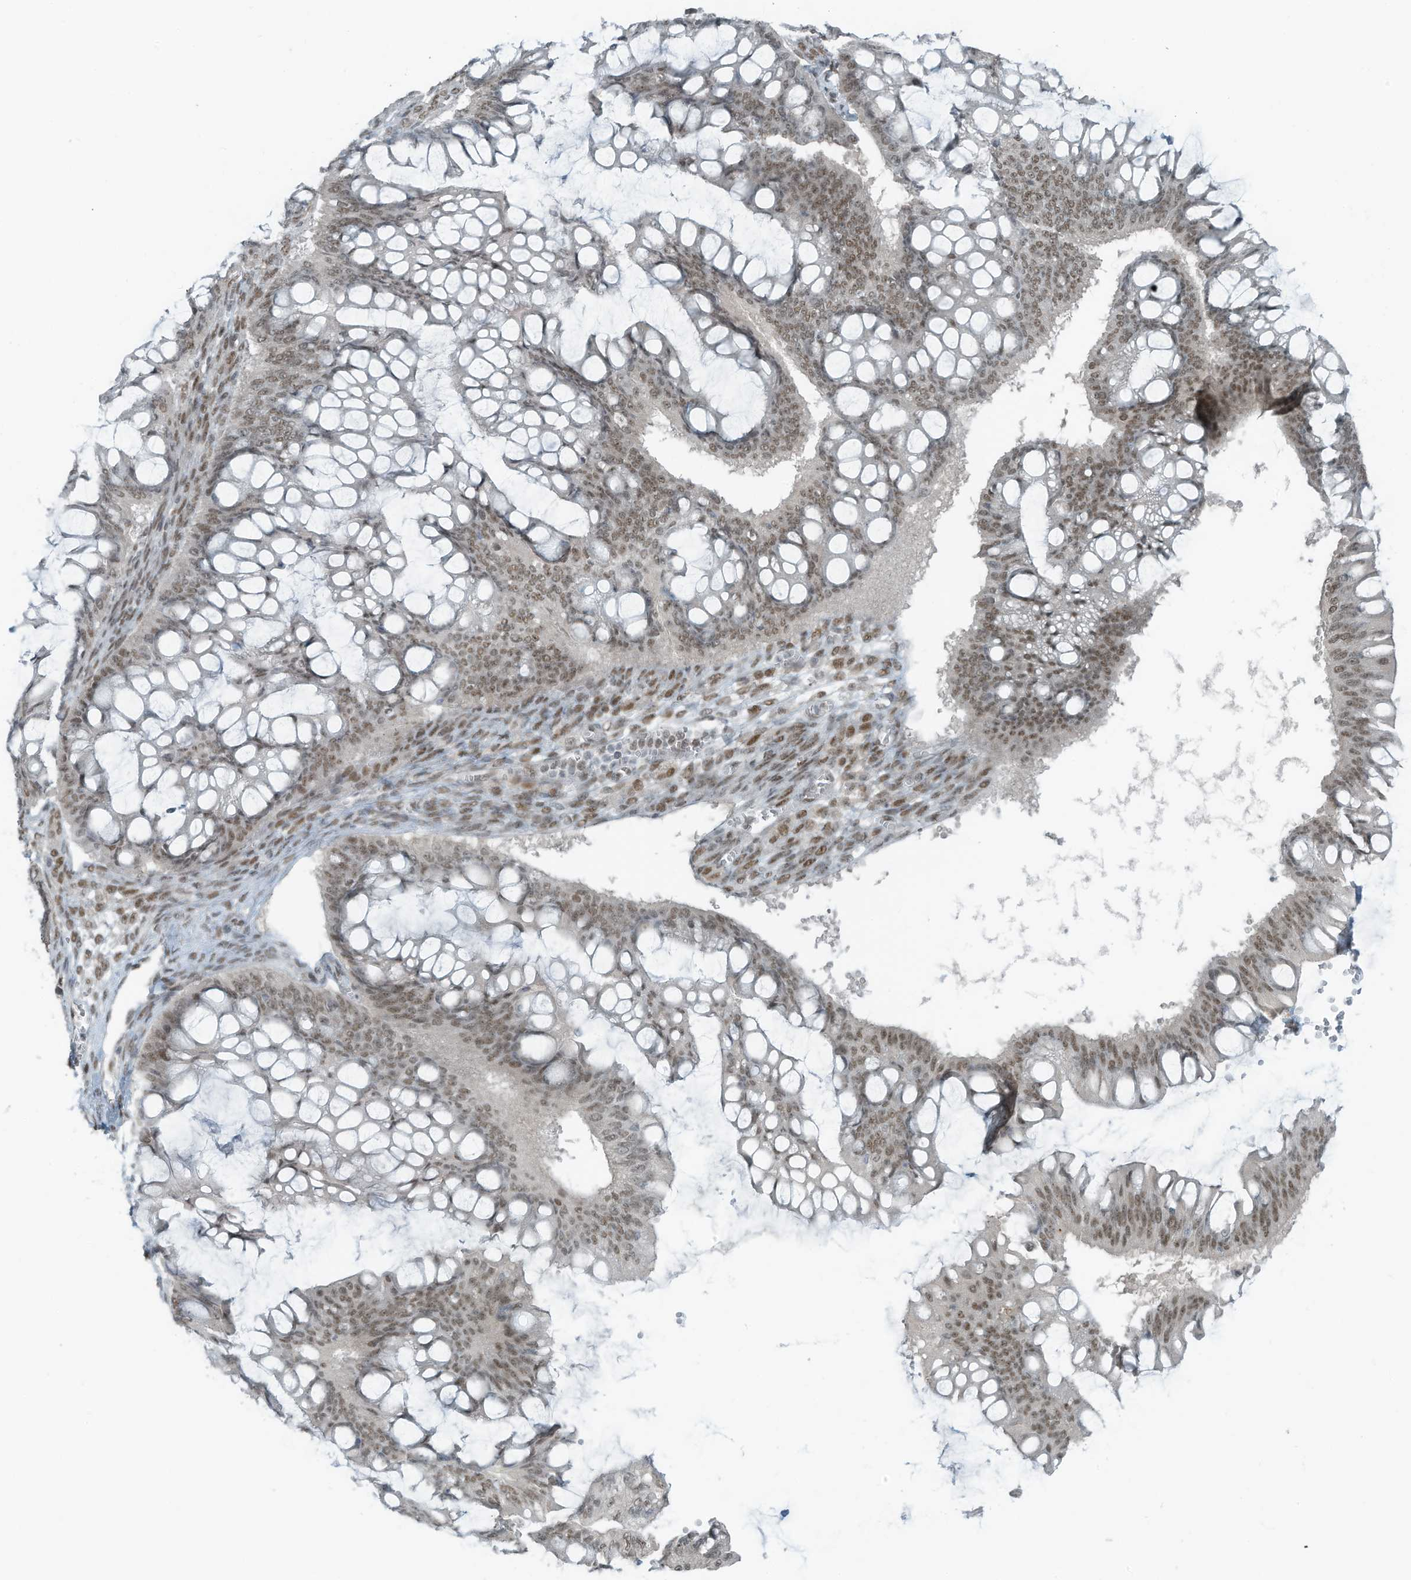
{"staining": {"intensity": "moderate", "quantity": ">75%", "location": "nuclear"}, "tissue": "ovarian cancer", "cell_type": "Tumor cells", "image_type": "cancer", "snomed": [{"axis": "morphology", "description": "Cystadenocarcinoma, mucinous, NOS"}, {"axis": "topography", "description": "Ovary"}], "caption": "Immunohistochemical staining of mucinous cystadenocarcinoma (ovarian) shows moderate nuclear protein expression in about >75% of tumor cells. (DAB IHC, brown staining for protein, blue staining for nuclei).", "gene": "WRNIP1", "patient": {"sex": "female", "age": 73}}